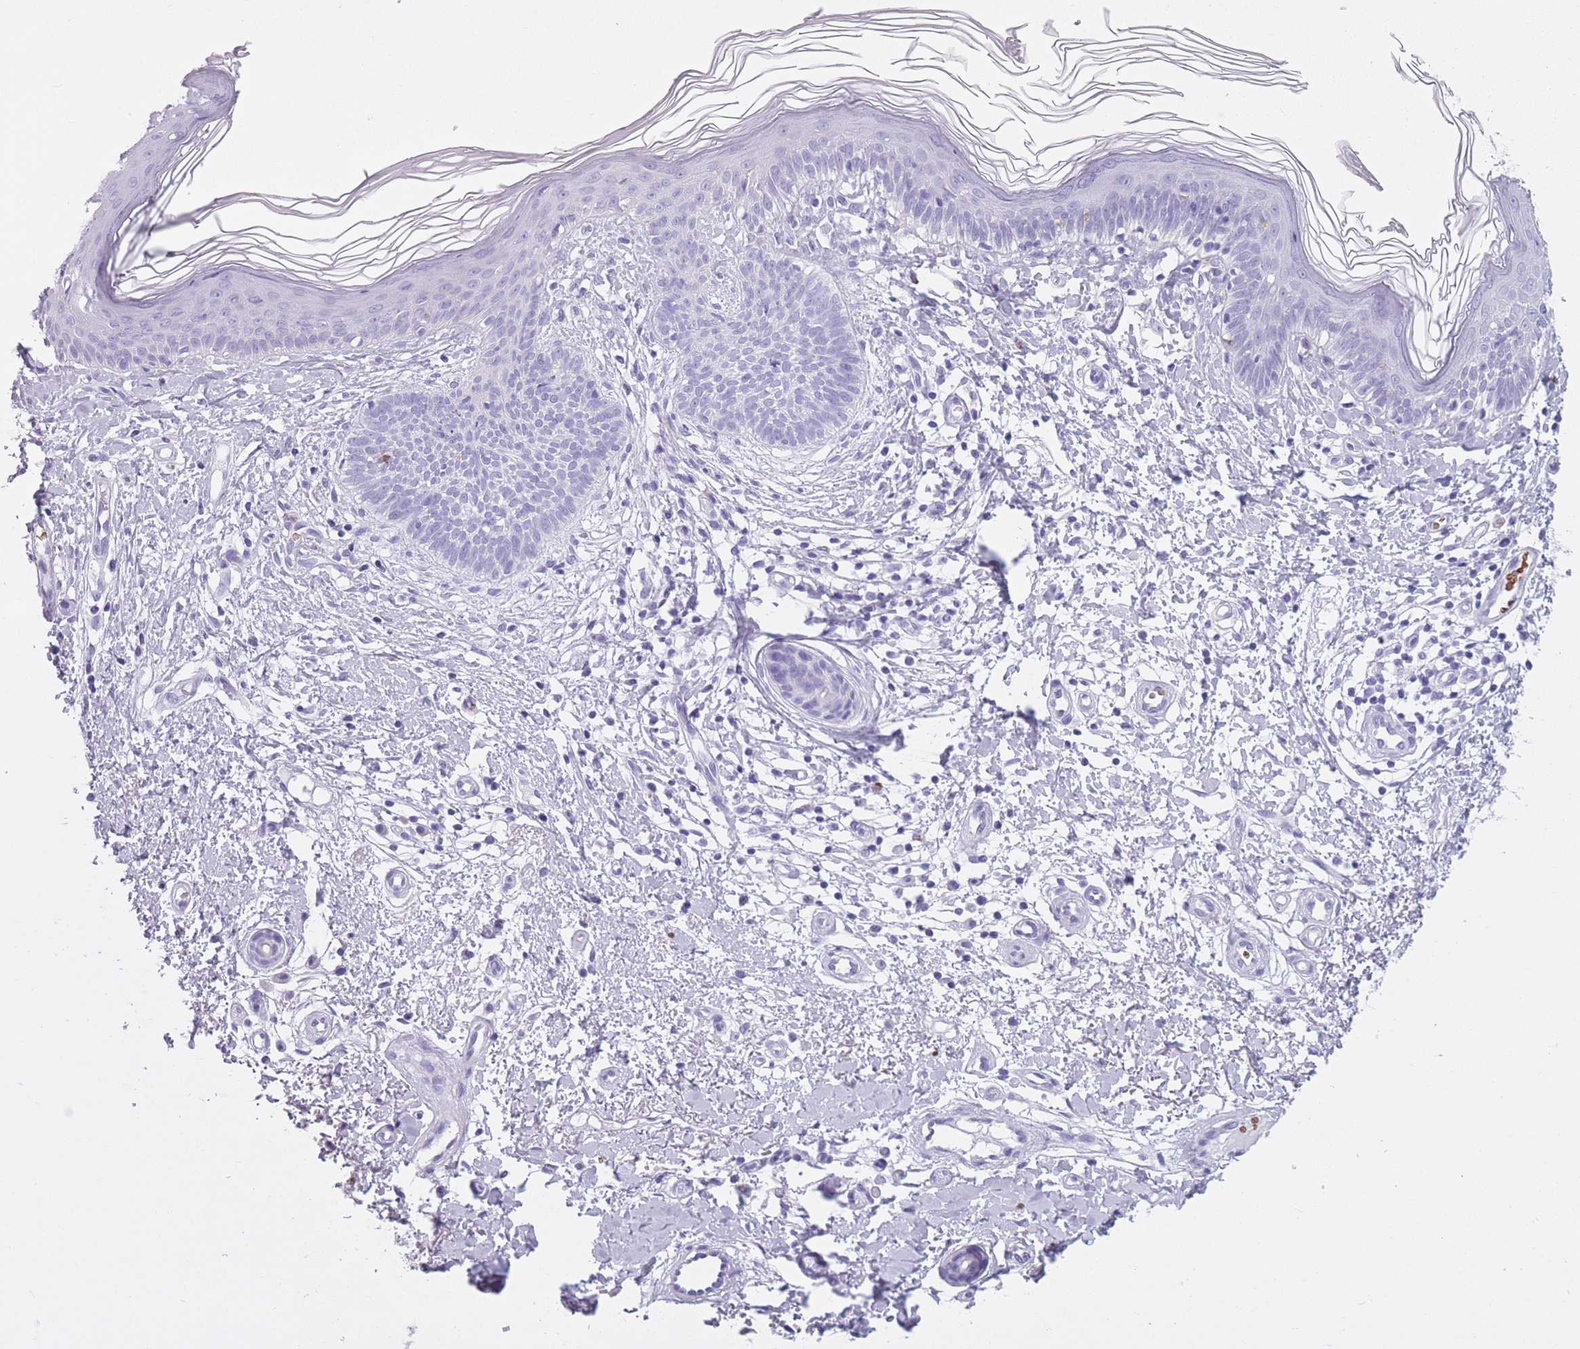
{"staining": {"intensity": "negative", "quantity": "none", "location": "none"}, "tissue": "skin cancer", "cell_type": "Tumor cells", "image_type": "cancer", "snomed": [{"axis": "morphology", "description": "Basal cell carcinoma"}, {"axis": "topography", "description": "Skin"}], "caption": "IHC image of neoplastic tissue: human skin cancer stained with DAB (3,3'-diaminobenzidine) demonstrates no significant protein expression in tumor cells.", "gene": "OR7C1", "patient": {"sex": "male", "age": 78}}